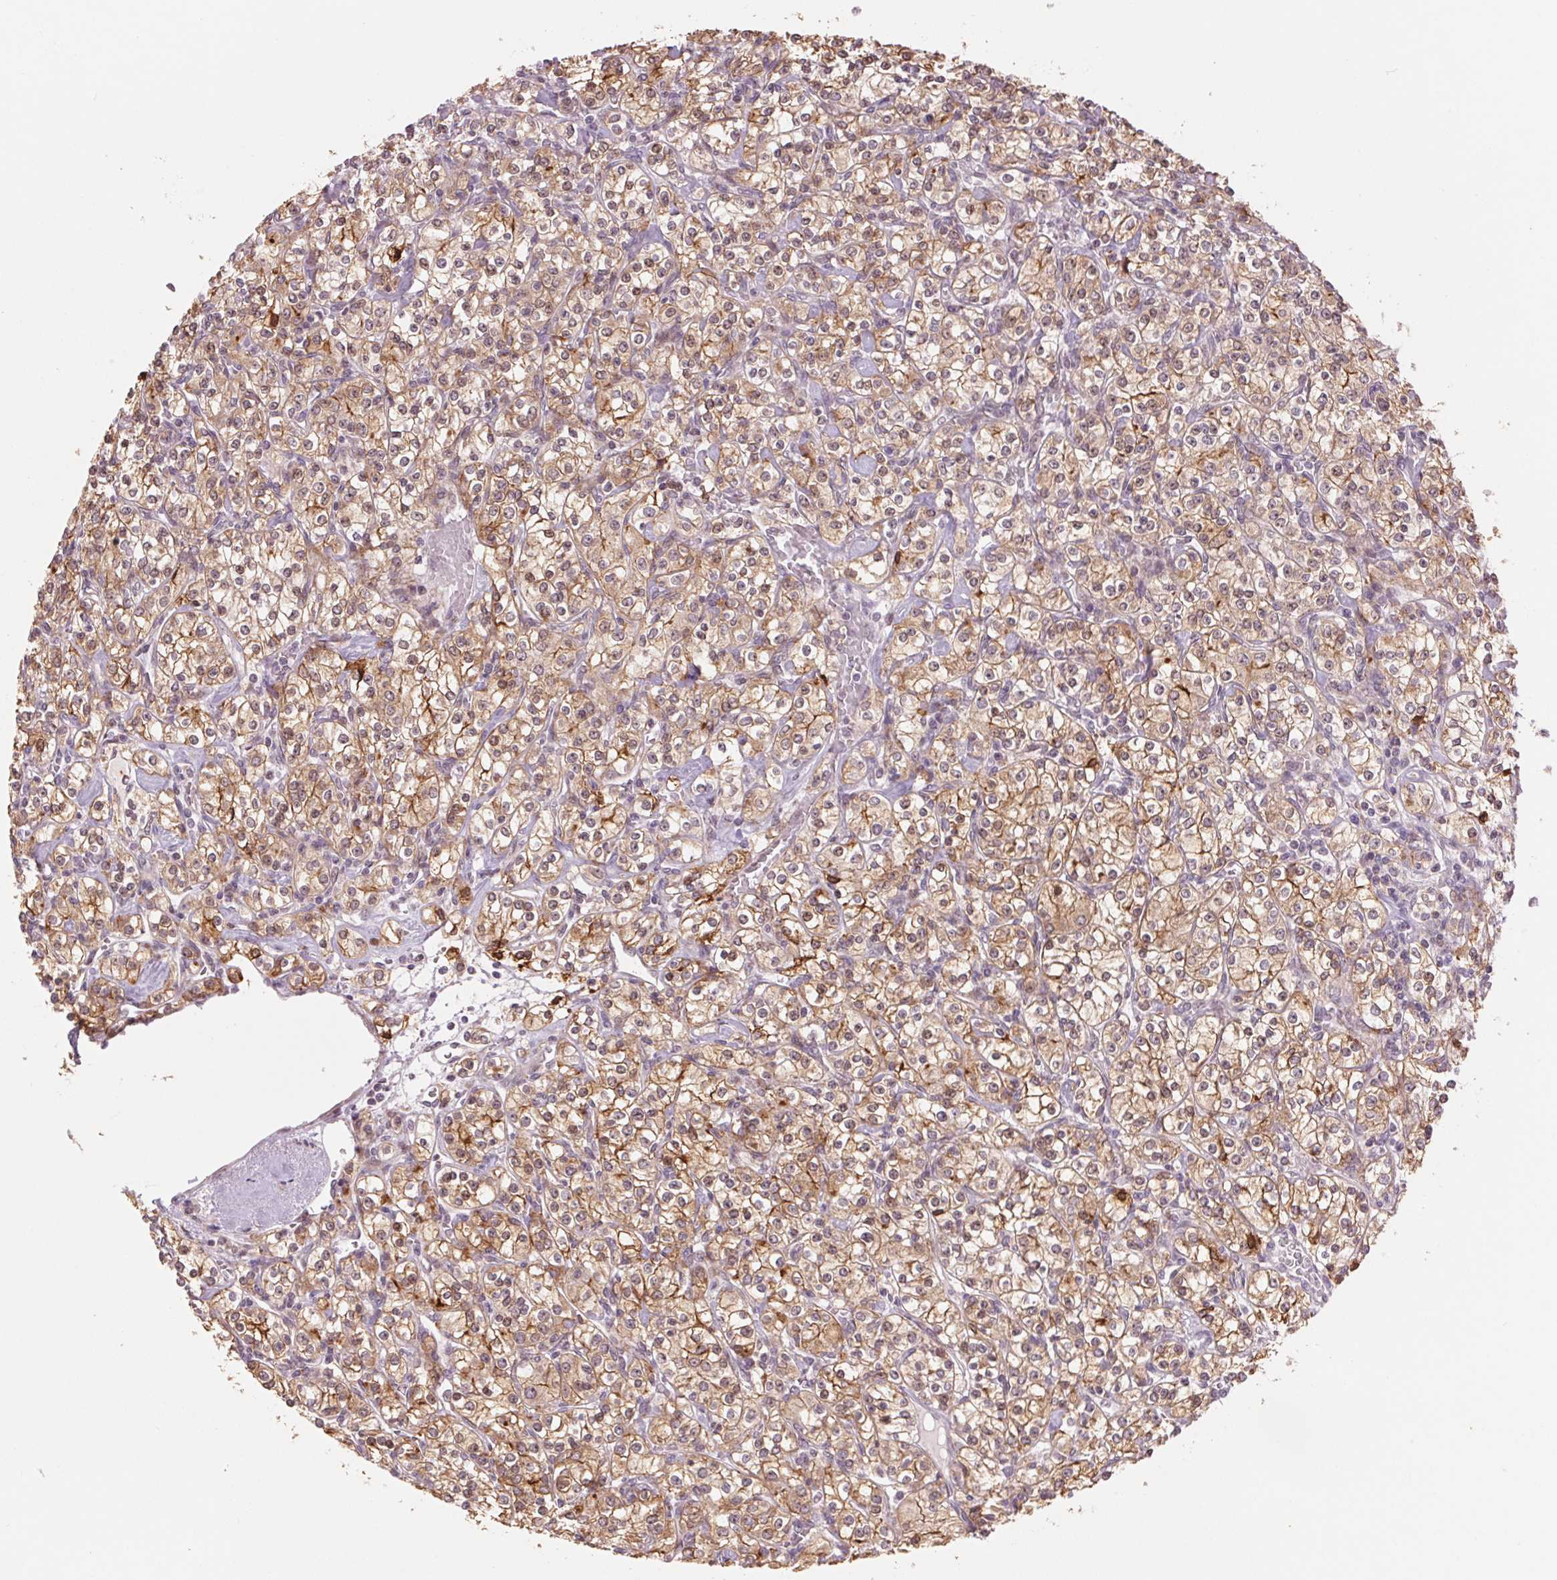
{"staining": {"intensity": "moderate", "quantity": ">75%", "location": "cytoplasmic/membranous"}, "tissue": "renal cancer", "cell_type": "Tumor cells", "image_type": "cancer", "snomed": [{"axis": "morphology", "description": "Adenocarcinoma, NOS"}, {"axis": "topography", "description": "Kidney"}], "caption": "Tumor cells exhibit medium levels of moderate cytoplasmic/membranous expression in about >75% of cells in renal cancer. (IHC, brightfield microscopy, high magnification).", "gene": "ARHGAP32", "patient": {"sex": "male", "age": 77}}